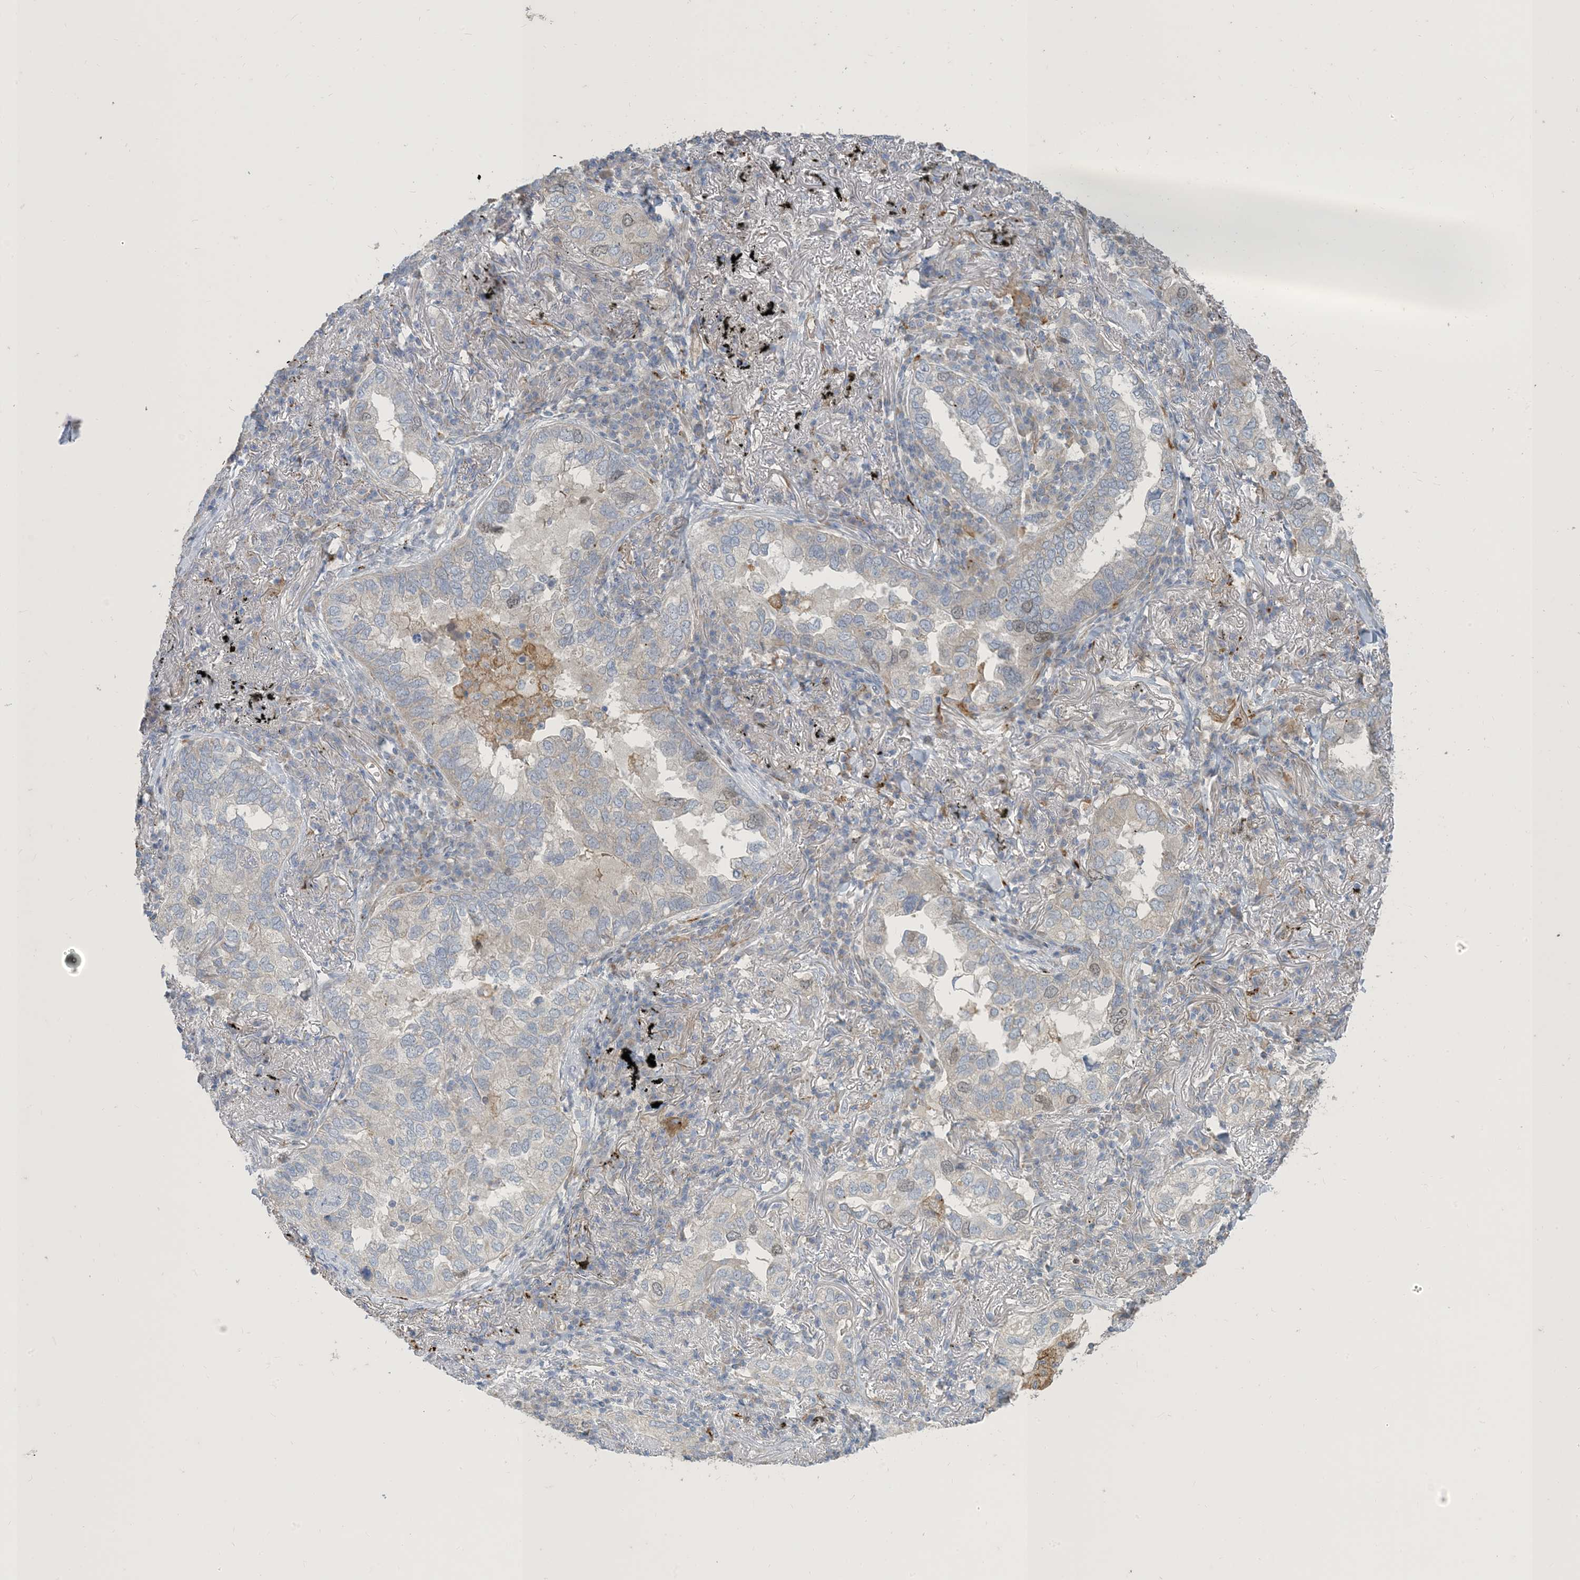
{"staining": {"intensity": "negative", "quantity": "none", "location": "none"}, "tissue": "lung cancer", "cell_type": "Tumor cells", "image_type": "cancer", "snomed": [{"axis": "morphology", "description": "Adenocarcinoma, NOS"}, {"axis": "topography", "description": "Lung"}], "caption": "DAB immunohistochemical staining of human lung cancer shows no significant staining in tumor cells. The staining is performed using DAB (3,3'-diaminobenzidine) brown chromogen with nuclei counter-stained in using hematoxylin.", "gene": "PEAR1", "patient": {"sex": "male", "age": 65}}